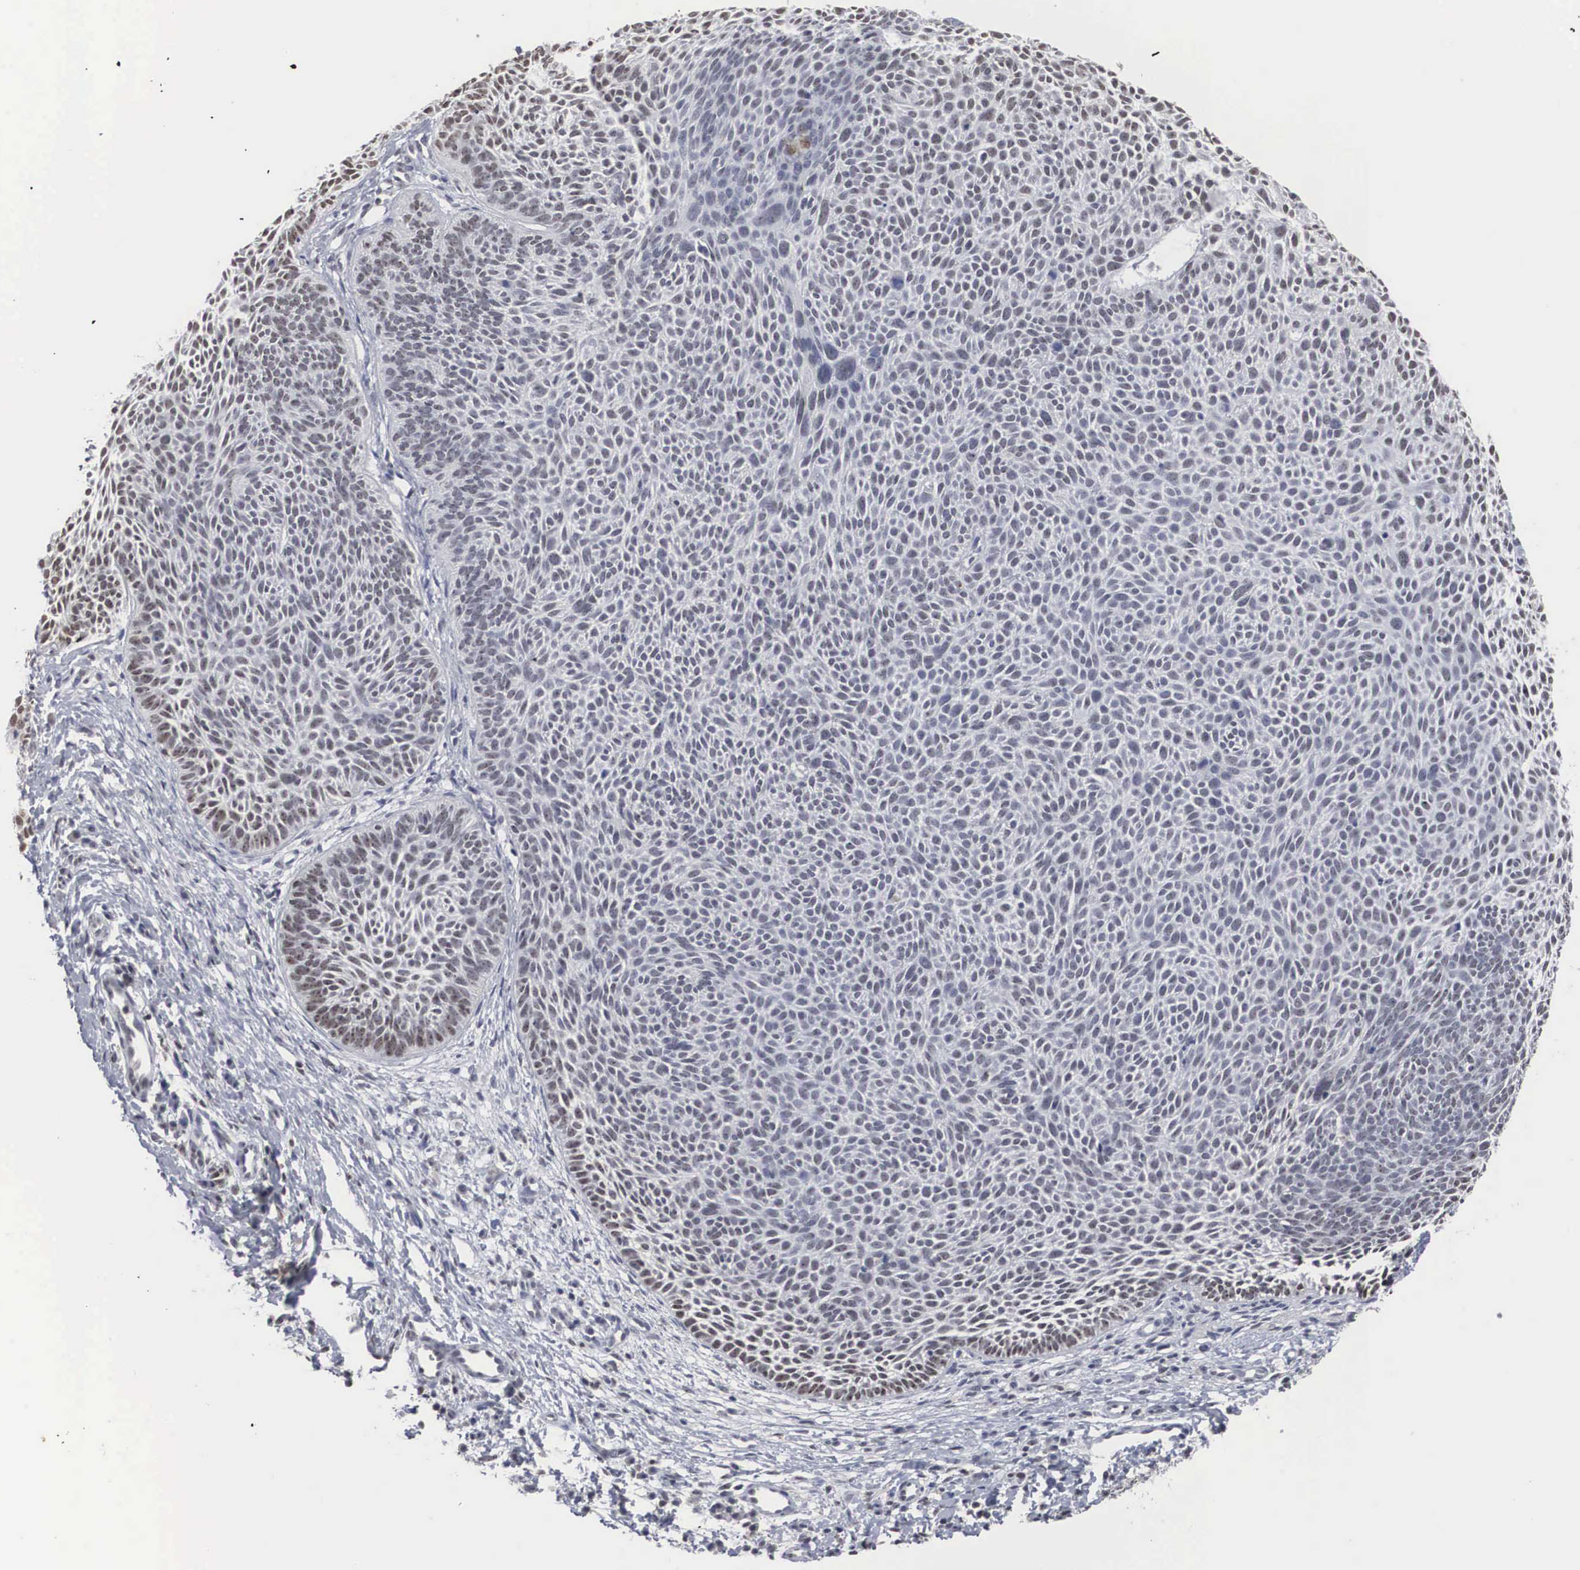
{"staining": {"intensity": "weak", "quantity": "25%-75%", "location": "nuclear"}, "tissue": "skin cancer", "cell_type": "Tumor cells", "image_type": "cancer", "snomed": [{"axis": "morphology", "description": "Basal cell carcinoma"}, {"axis": "topography", "description": "Skin"}], "caption": "Basal cell carcinoma (skin) stained with immunohistochemistry (IHC) displays weak nuclear expression in about 25%-75% of tumor cells.", "gene": "AUTS2", "patient": {"sex": "male", "age": 84}}